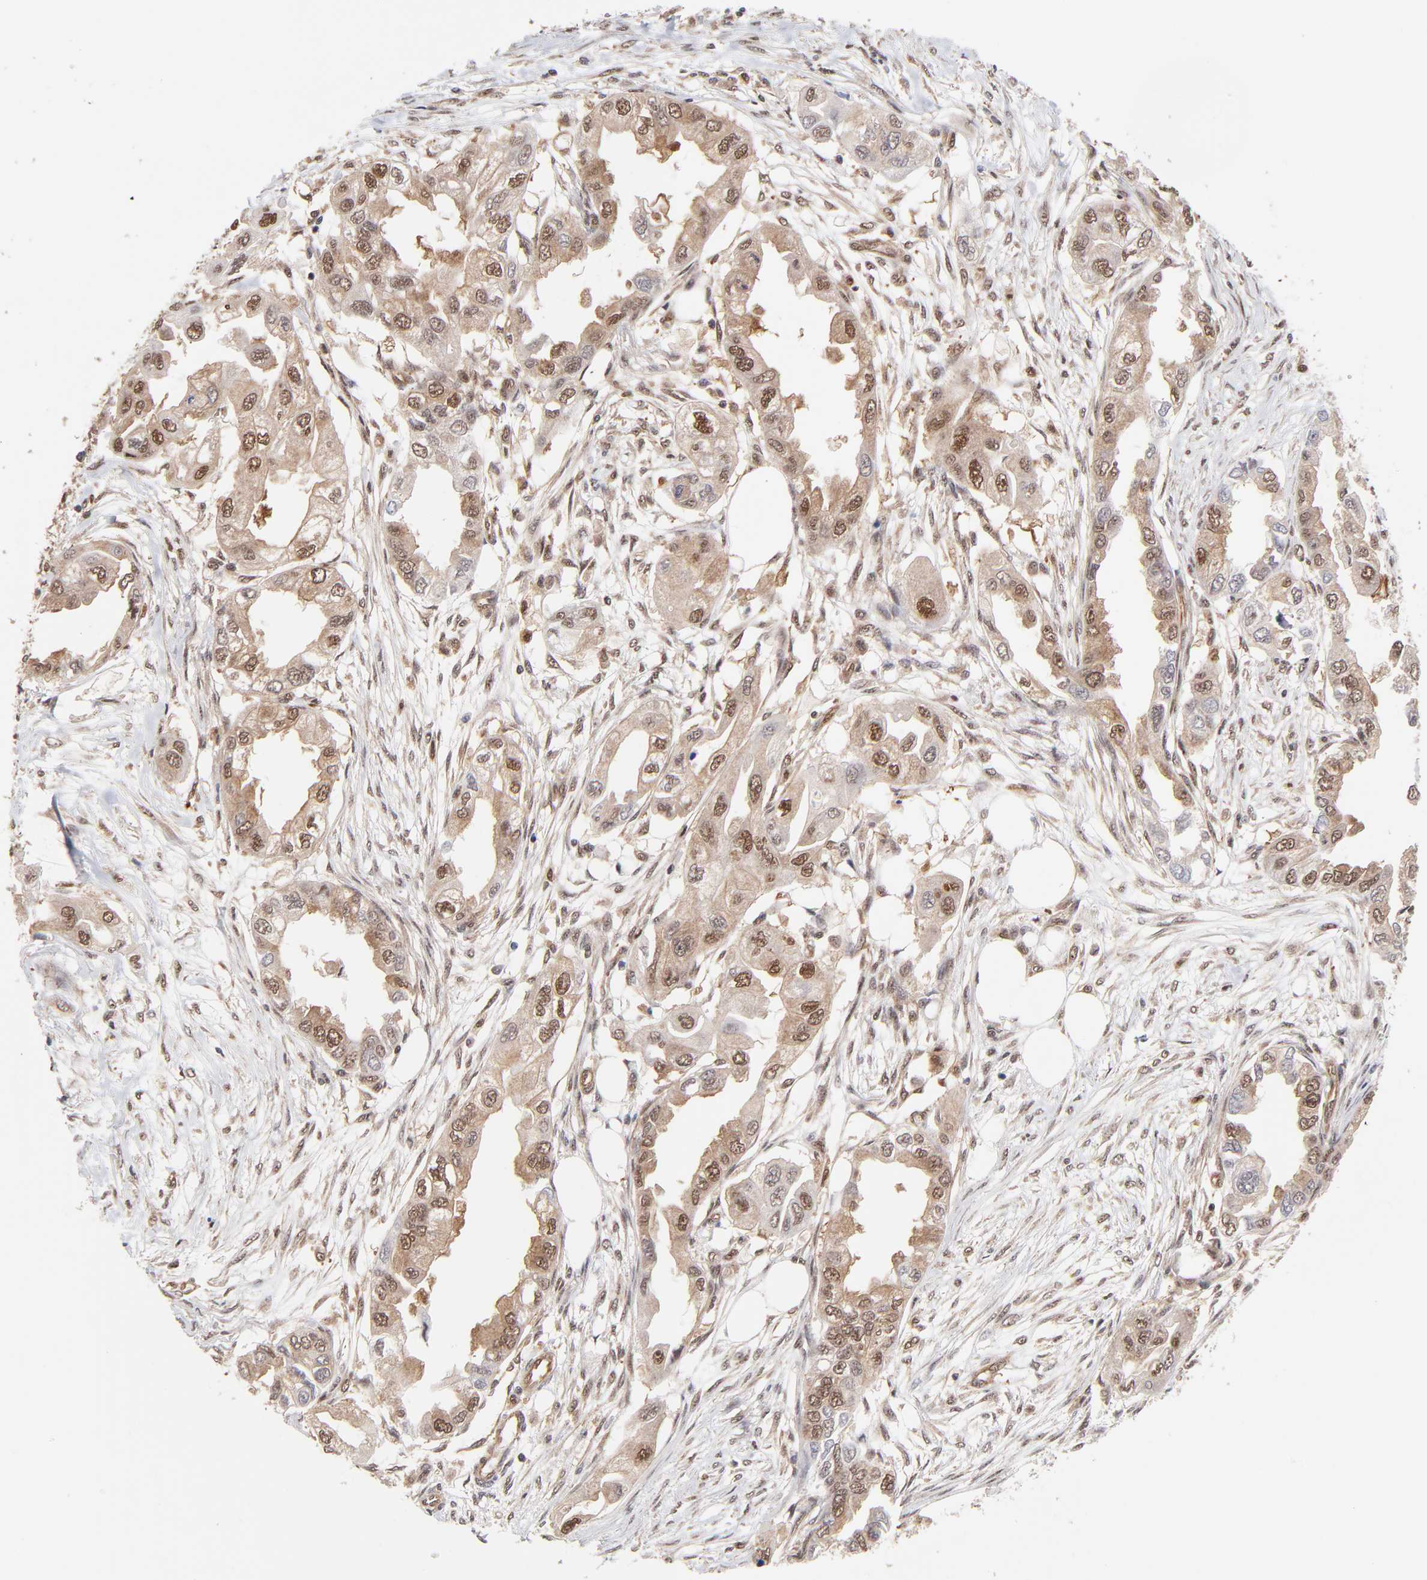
{"staining": {"intensity": "moderate", "quantity": "25%-75%", "location": "cytoplasmic/membranous,nuclear"}, "tissue": "endometrial cancer", "cell_type": "Tumor cells", "image_type": "cancer", "snomed": [{"axis": "morphology", "description": "Adenocarcinoma, NOS"}, {"axis": "topography", "description": "Endometrium"}], "caption": "Protein expression analysis of human adenocarcinoma (endometrial) reveals moderate cytoplasmic/membranous and nuclear staining in about 25%-75% of tumor cells.", "gene": "PSMC4", "patient": {"sex": "female", "age": 67}}